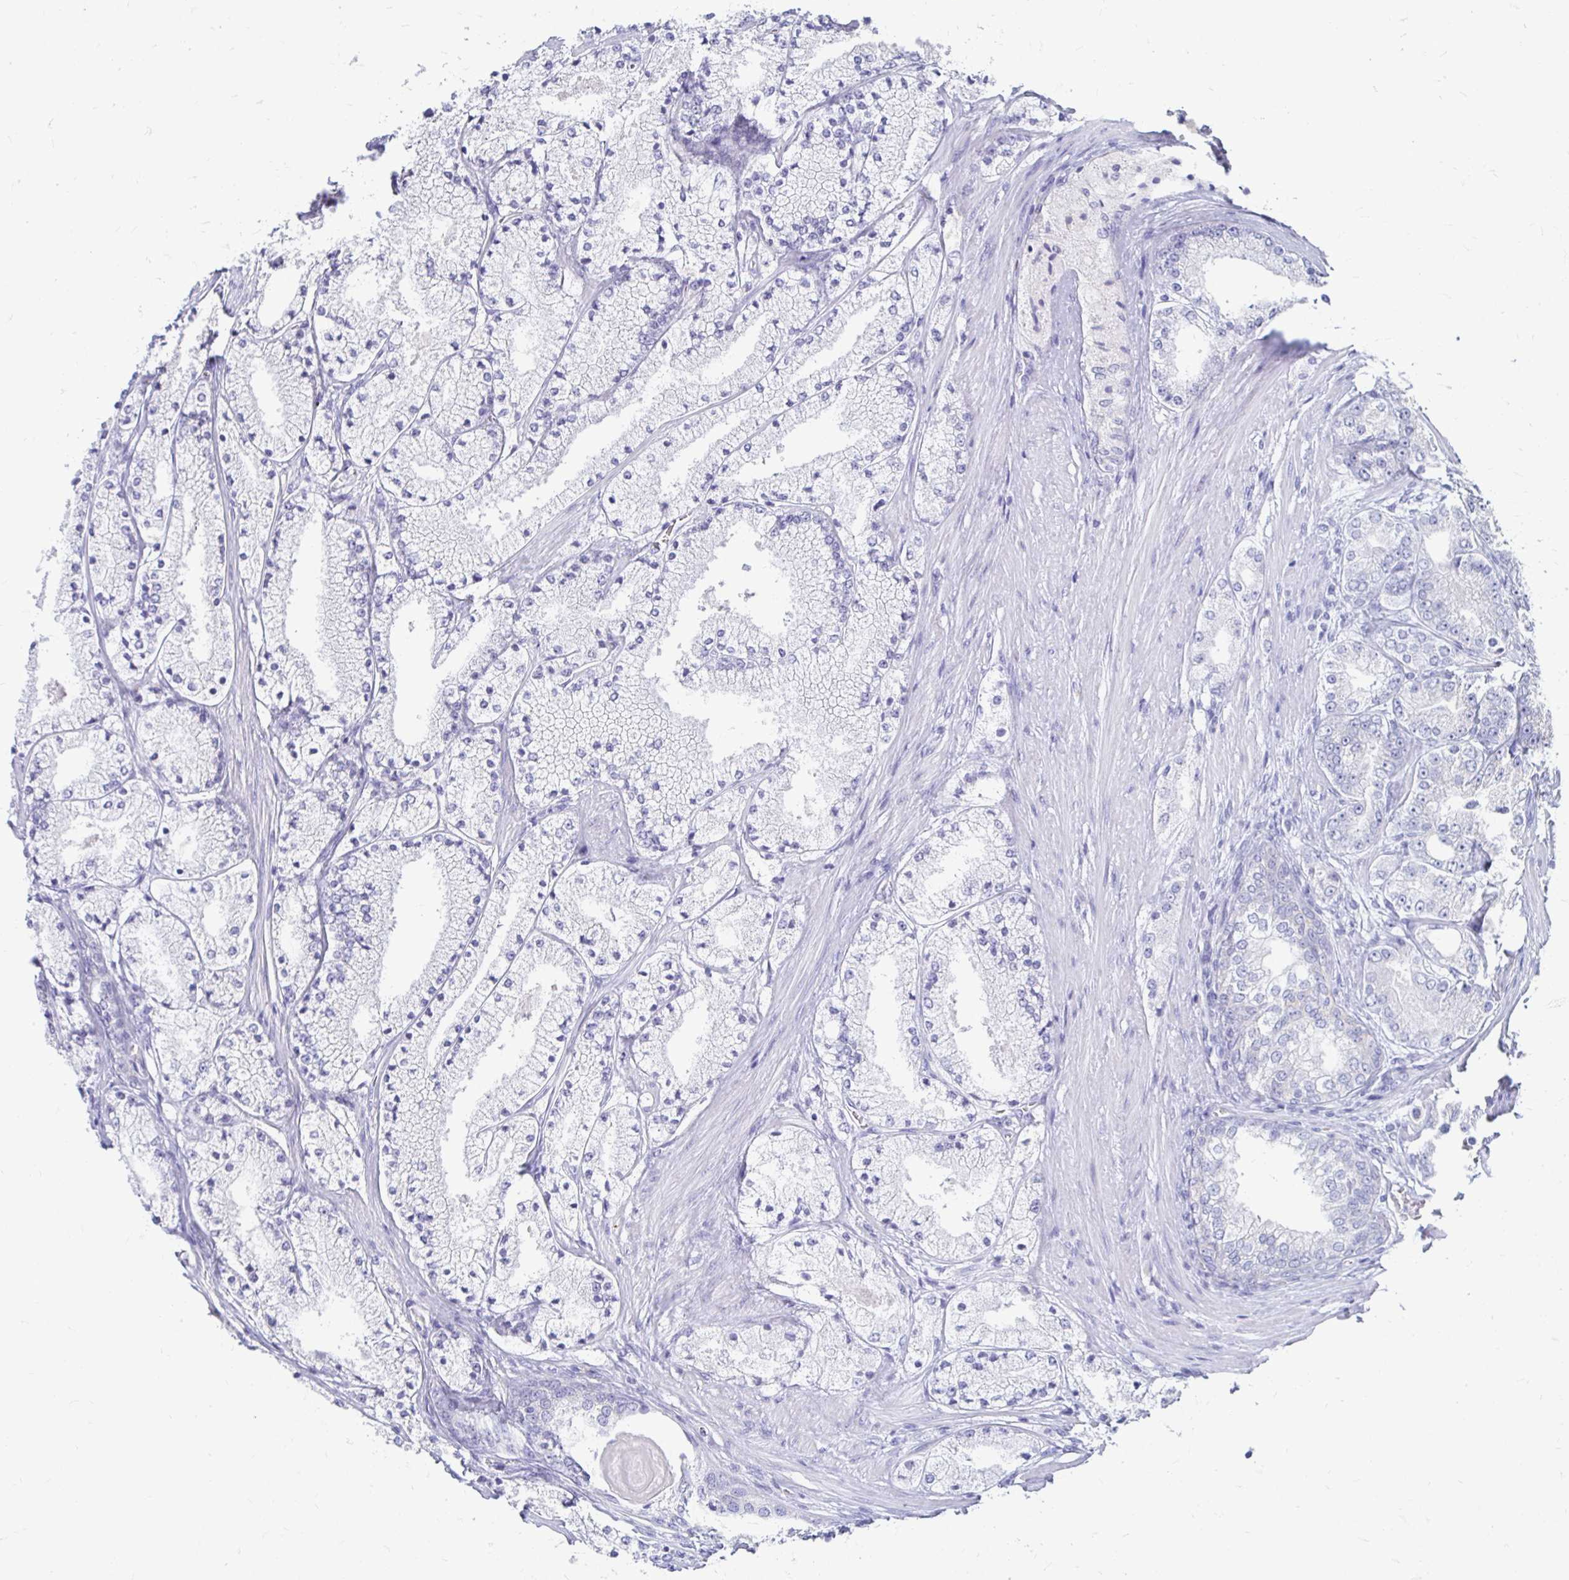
{"staining": {"intensity": "negative", "quantity": "none", "location": "none"}, "tissue": "prostate cancer", "cell_type": "Tumor cells", "image_type": "cancer", "snomed": [{"axis": "morphology", "description": "Adenocarcinoma, High grade"}, {"axis": "topography", "description": "Prostate"}], "caption": "This is an IHC image of prostate cancer. There is no expression in tumor cells.", "gene": "PEG10", "patient": {"sex": "male", "age": 63}}